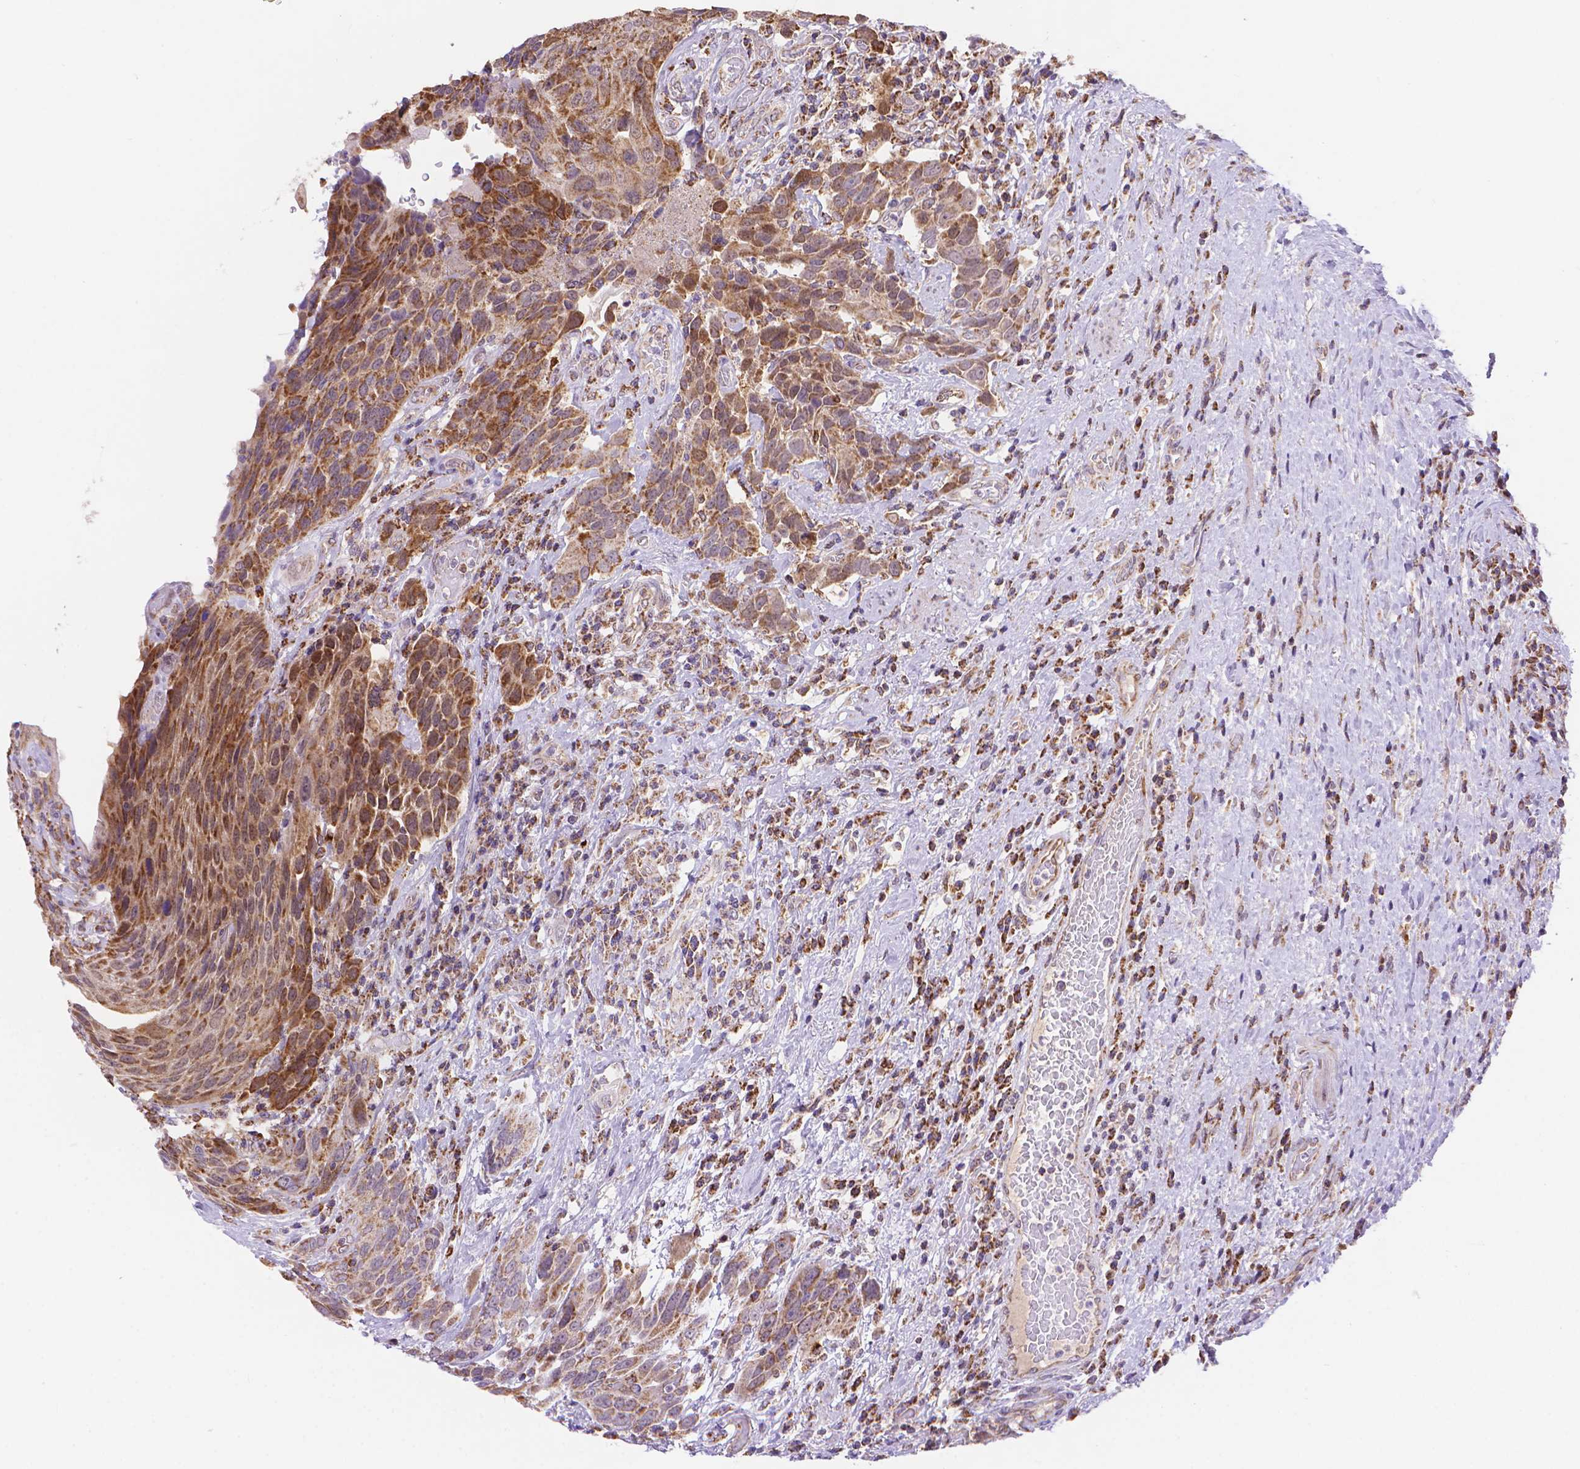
{"staining": {"intensity": "moderate", "quantity": ">75%", "location": "cytoplasmic/membranous"}, "tissue": "urothelial cancer", "cell_type": "Tumor cells", "image_type": "cancer", "snomed": [{"axis": "morphology", "description": "Urothelial carcinoma, High grade"}, {"axis": "topography", "description": "Urinary bladder"}], "caption": "Urothelial cancer tissue reveals moderate cytoplasmic/membranous positivity in about >75% of tumor cells", "gene": "CYYR1", "patient": {"sex": "female", "age": 70}}